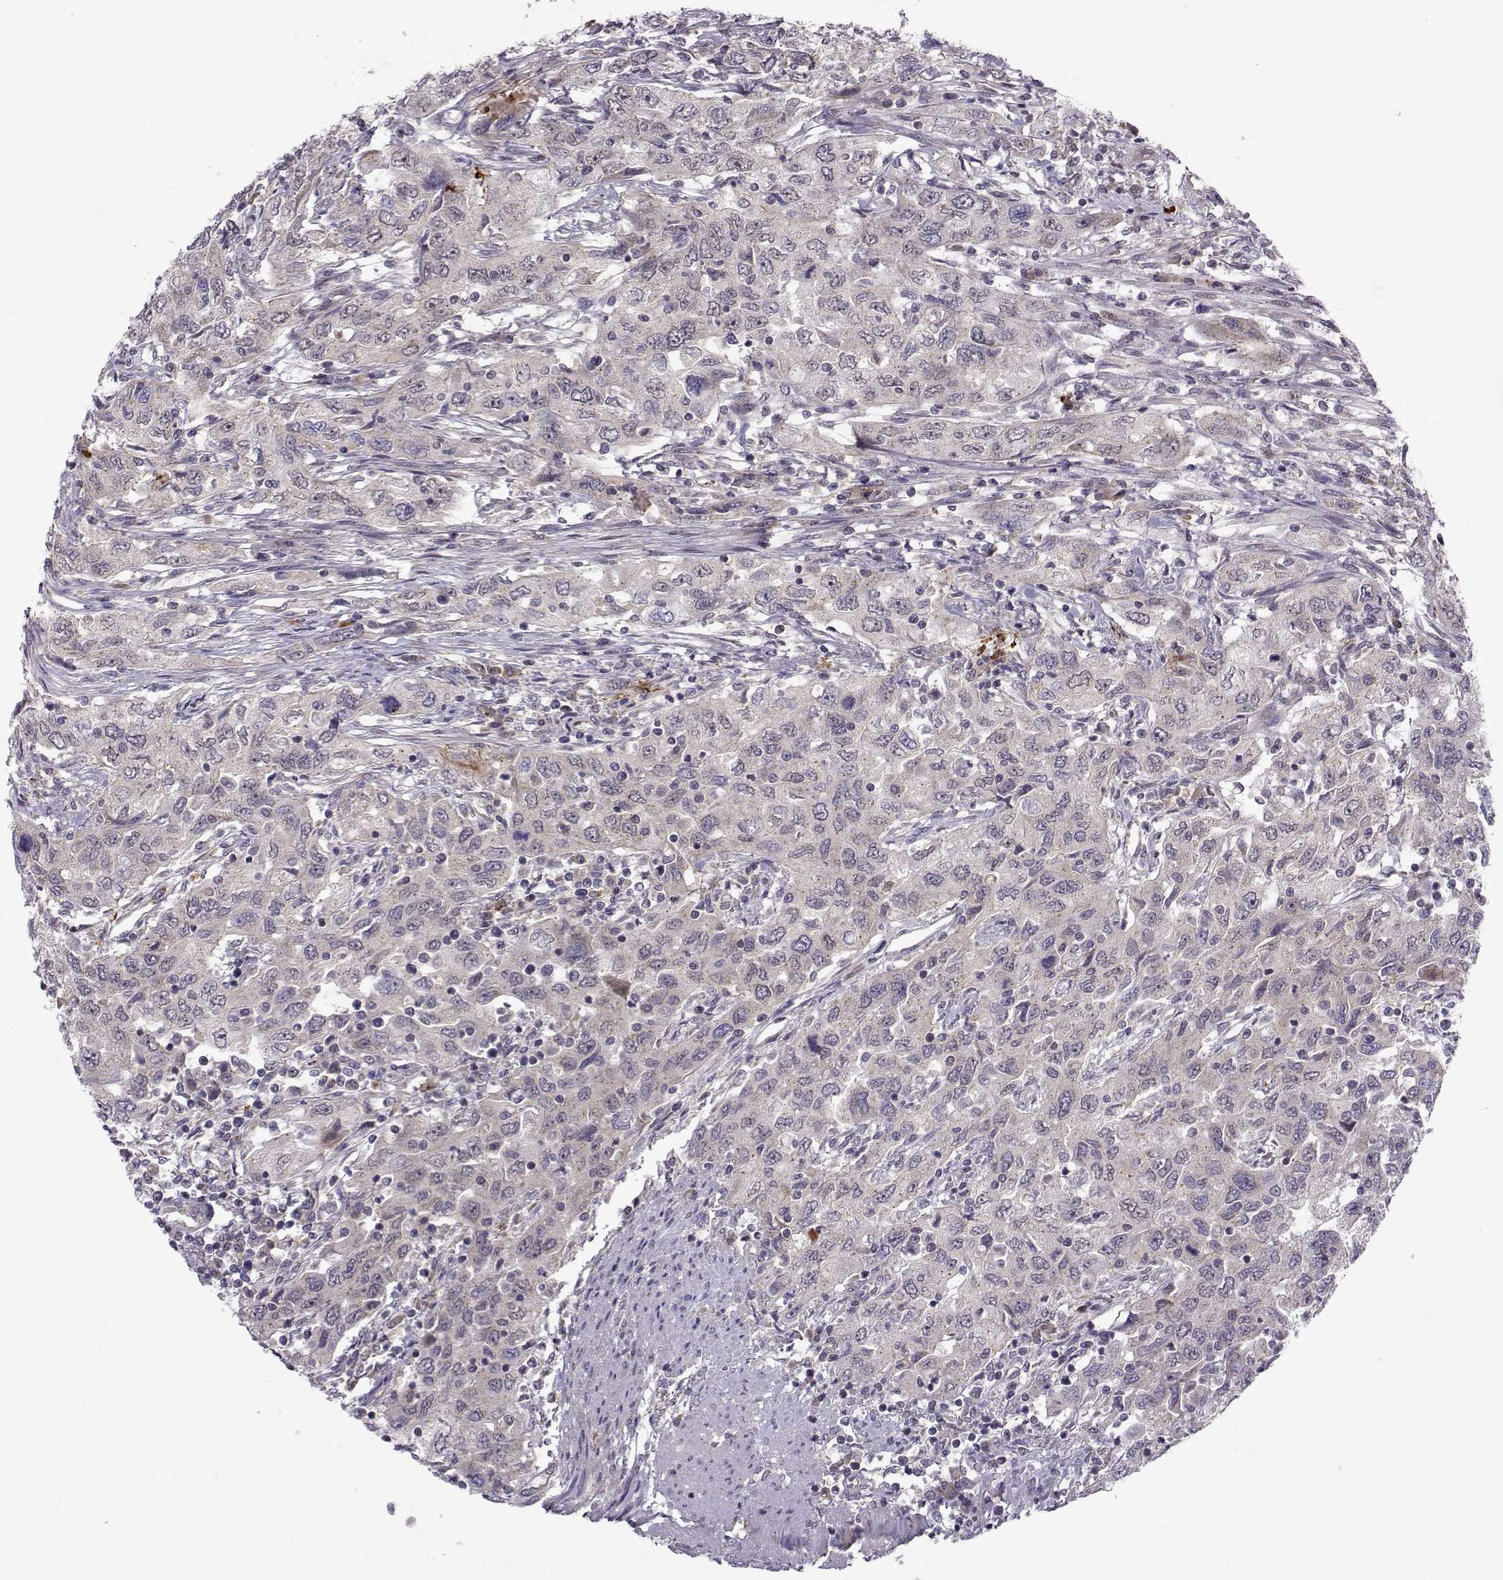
{"staining": {"intensity": "negative", "quantity": "none", "location": "none"}, "tissue": "urothelial cancer", "cell_type": "Tumor cells", "image_type": "cancer", "snomed": [{"axis": "morphology", "description": "Urothelial carcinoma, High grade"}, {"axis": "topography", "description": "Urinary bladder"}], "caption": "Tumor cells are negative for brown protein staining in urothelial carcinoma (high-grade). (DAB (3,3'-diaminobenzidine) IHC with hematoxylin counter stain).", "gene": "NECAB3", "patient": {"sex": "male", "age": 76}}